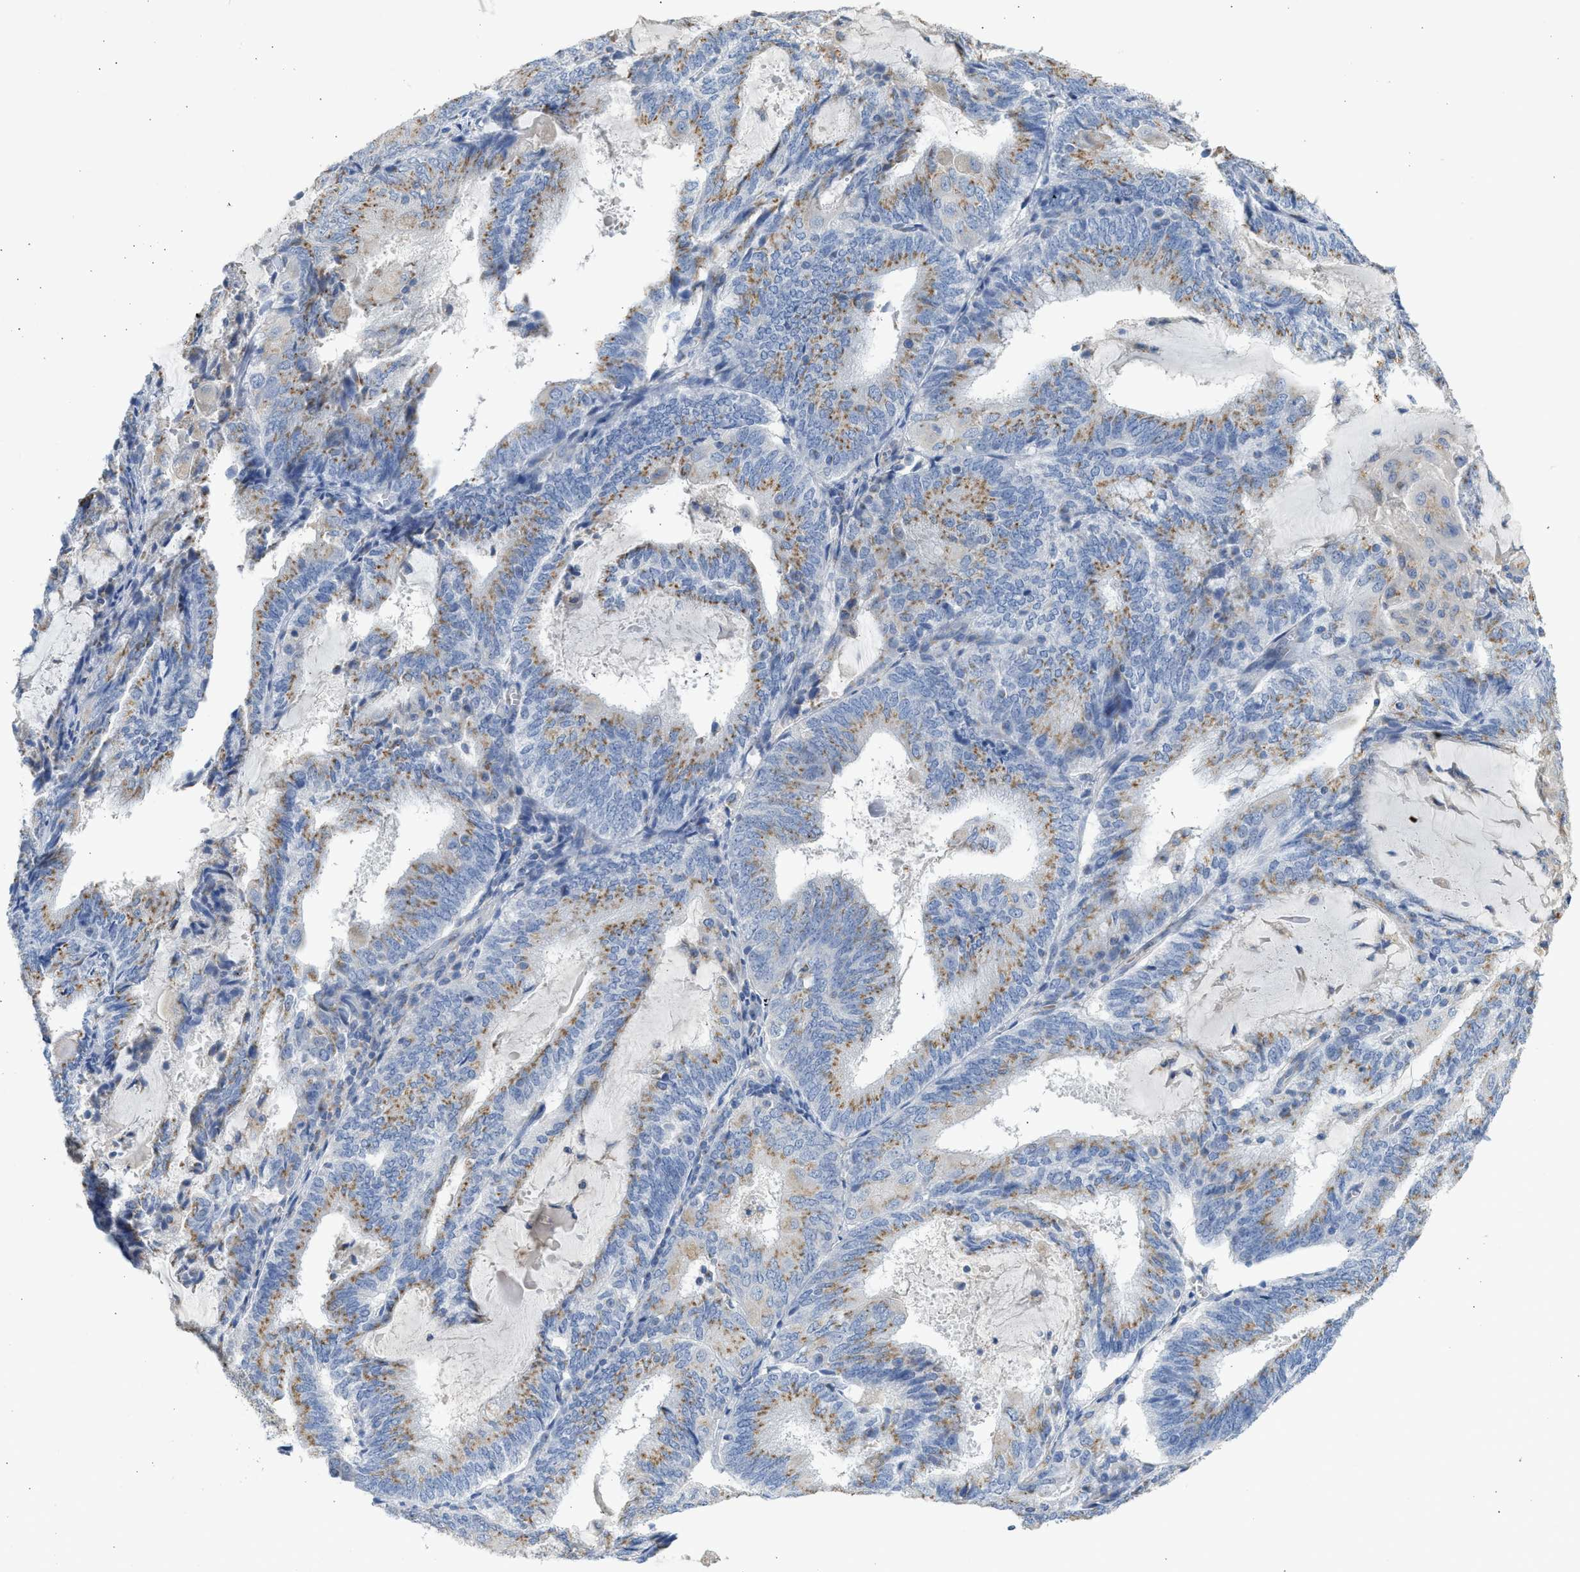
{"staining": {"intensity": "moderate", "quantity": "25%-75%", "location": "cytoplasmic/membranous"}, "tissue": "endometrial cancer", "cell_type": "Tumor cells", "image_type": "cancer", "snomed": [{"axis": "morphology", "description": "Adenocarcinoma, NOS"}, {"axis": "topography", "description": "Endometrium"}], "caption": "A micrograph of adenocarcinoma (endometrial) stained for a protein shows moderate cytoplasmic/membranous brown staining in tumor cells.", "gene": "IPO8", "patient": {"sex": "female", "age": 81}}